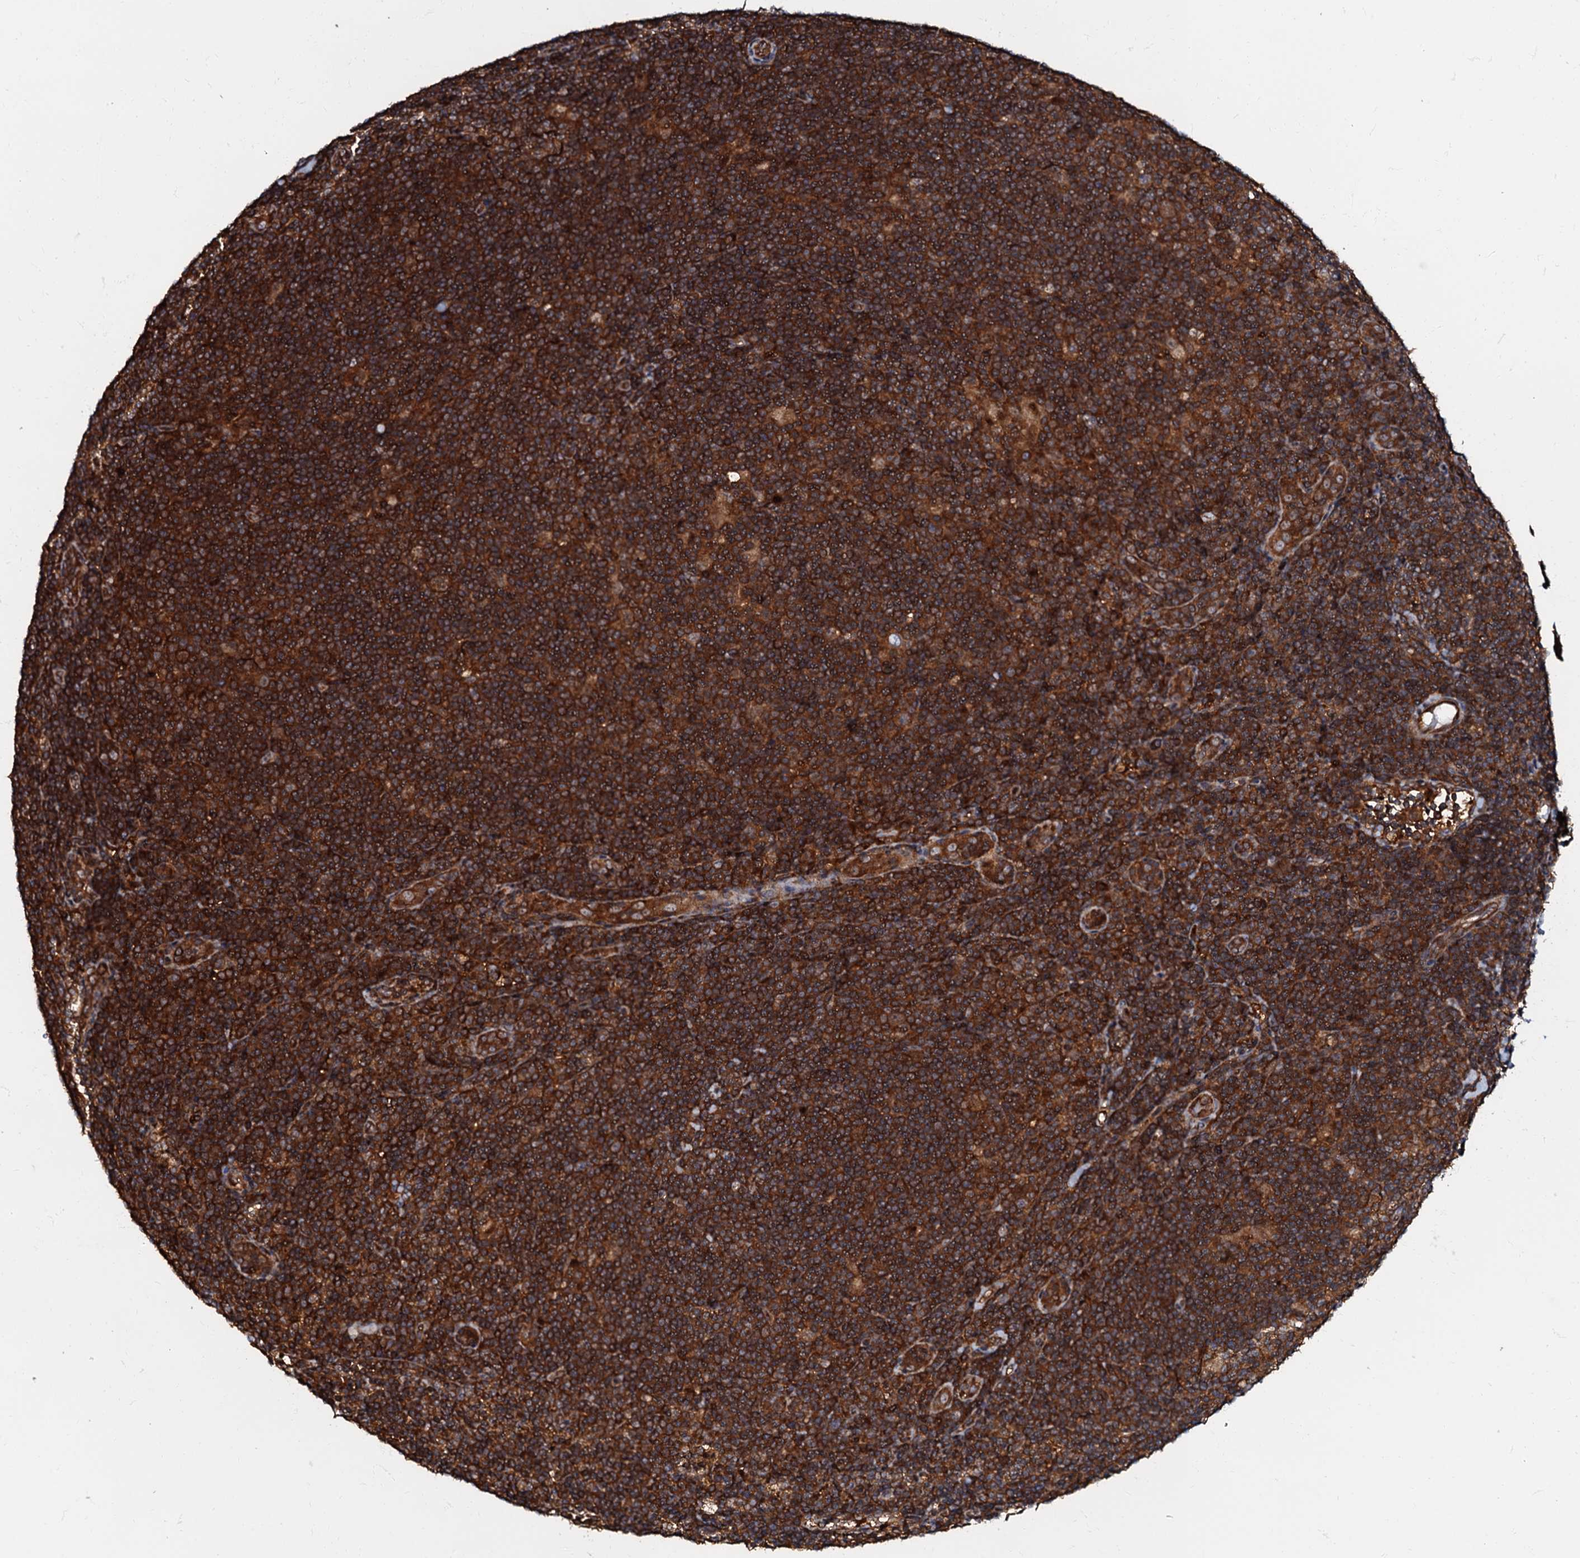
{"staining": {"intensity": "weak", "quantity": ">75%", "location": "cytoplasmic/membranous"}, "tissue": "lymphoma", "cell_type": "Tumor cells", "image_type": "cancer", "snomed": [{"axis": "morphology", "description": "Hodgkin's disease, NOS"}, {"axis": "topography", "description": "Lymph node"}], "caption": "Immunohistochemistry photomicrograph of neoplastic tissue: human Hodgkin's disease stained using IHC exhibits low levels of weak protein expression localized specifically in the cytoplasmic/membranous of tumor cells, appearing as a cytoplasmic/membranous brown color.", "gene": "OSBP", "patient": {"sex": "female", "age": 57}}